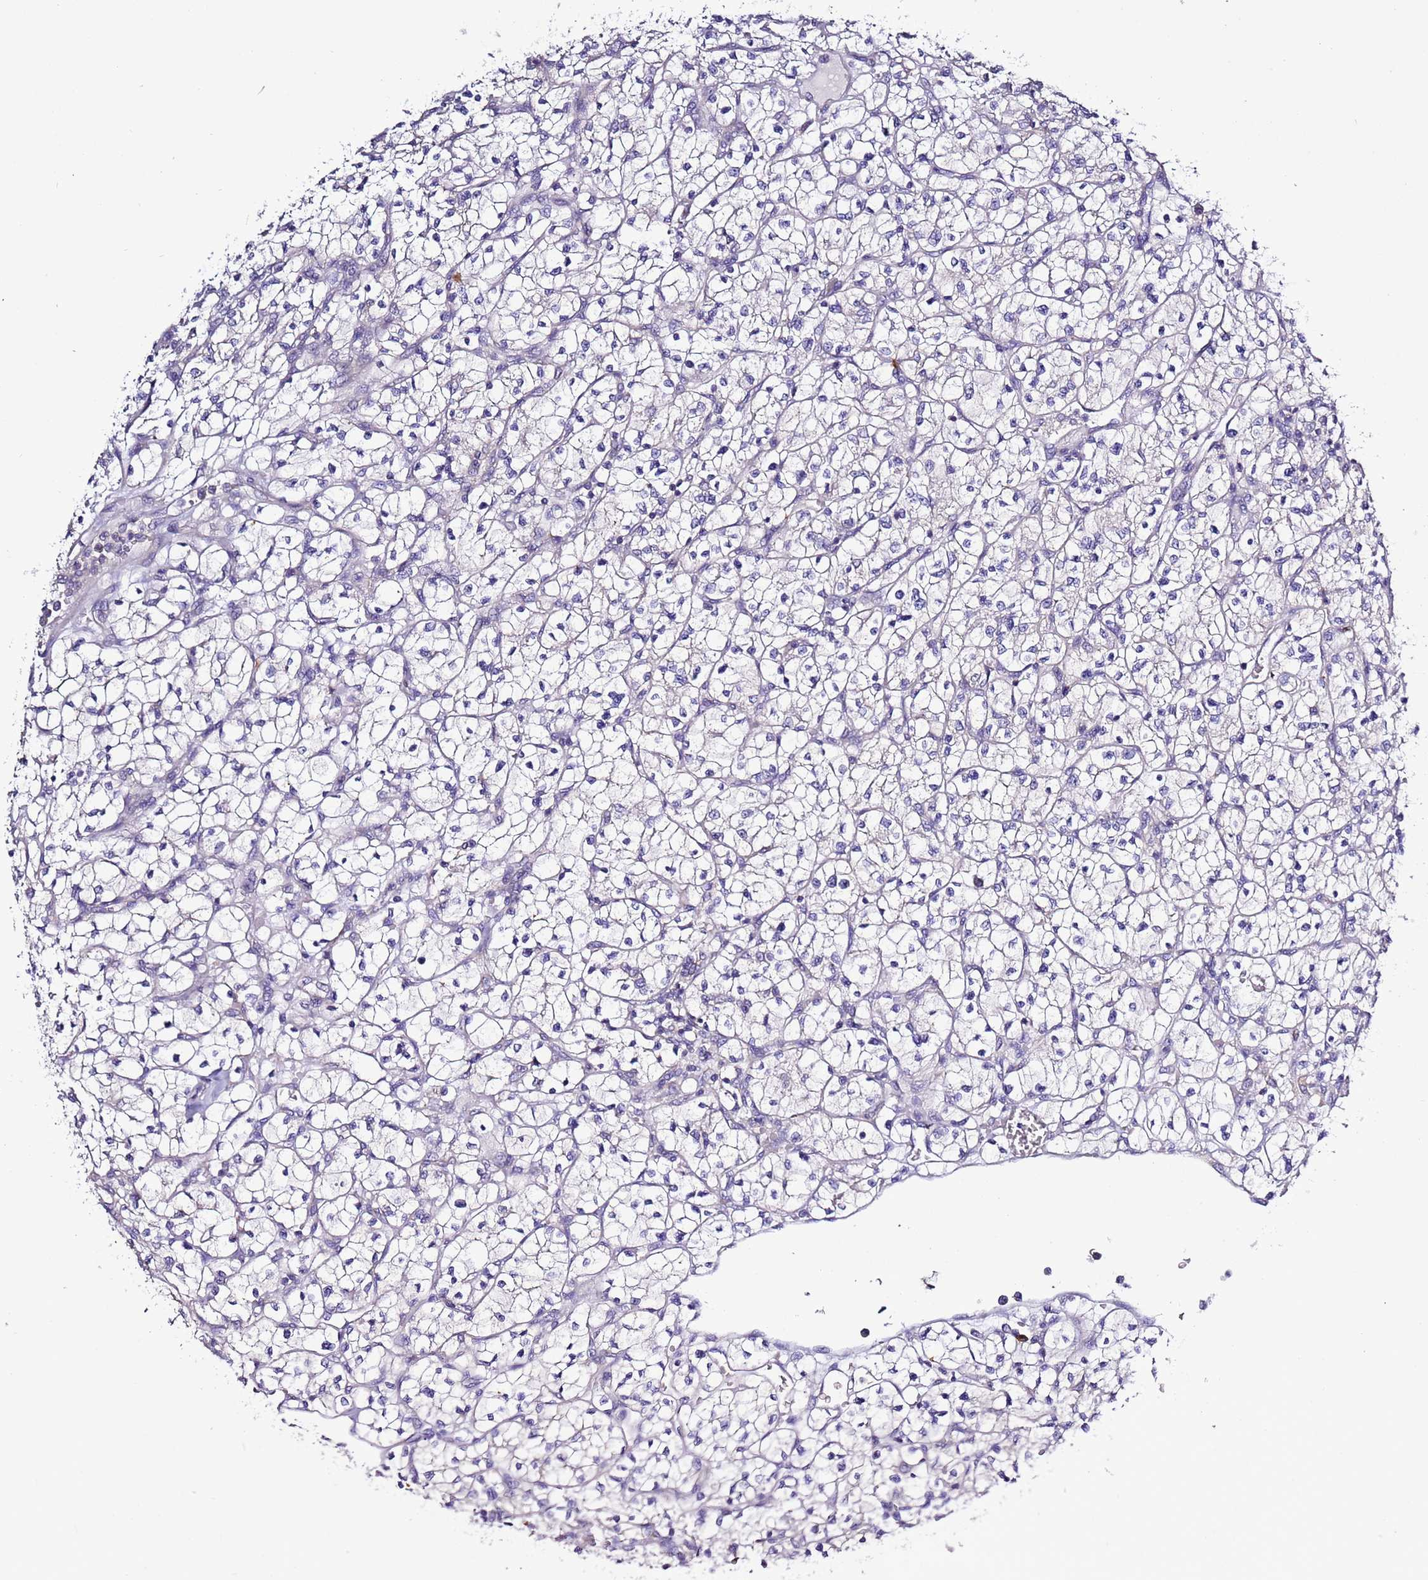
{"staining": {"intensity": "negative", "quantity": "none", "location": "none"}, "tissue": "renal cancer", "cell_type": "Tumor cells", "image_type": "cancer", "snomed": [{"axis": "morphology", "description": "Adenocarcinoma, NOS"}, {"axis": "topography", "description": "Kidney"}], "caption": "The micrograph demonstrates no significant staining in tumor cells of adenocarcinoma (renal). (DAB (3,3'-diaminobenzidine) immunohistochemistry (IHC) with hematoxylin counter stain).", "gene": "SPCS1", "patient": {"sex": "female", "age": 64}}